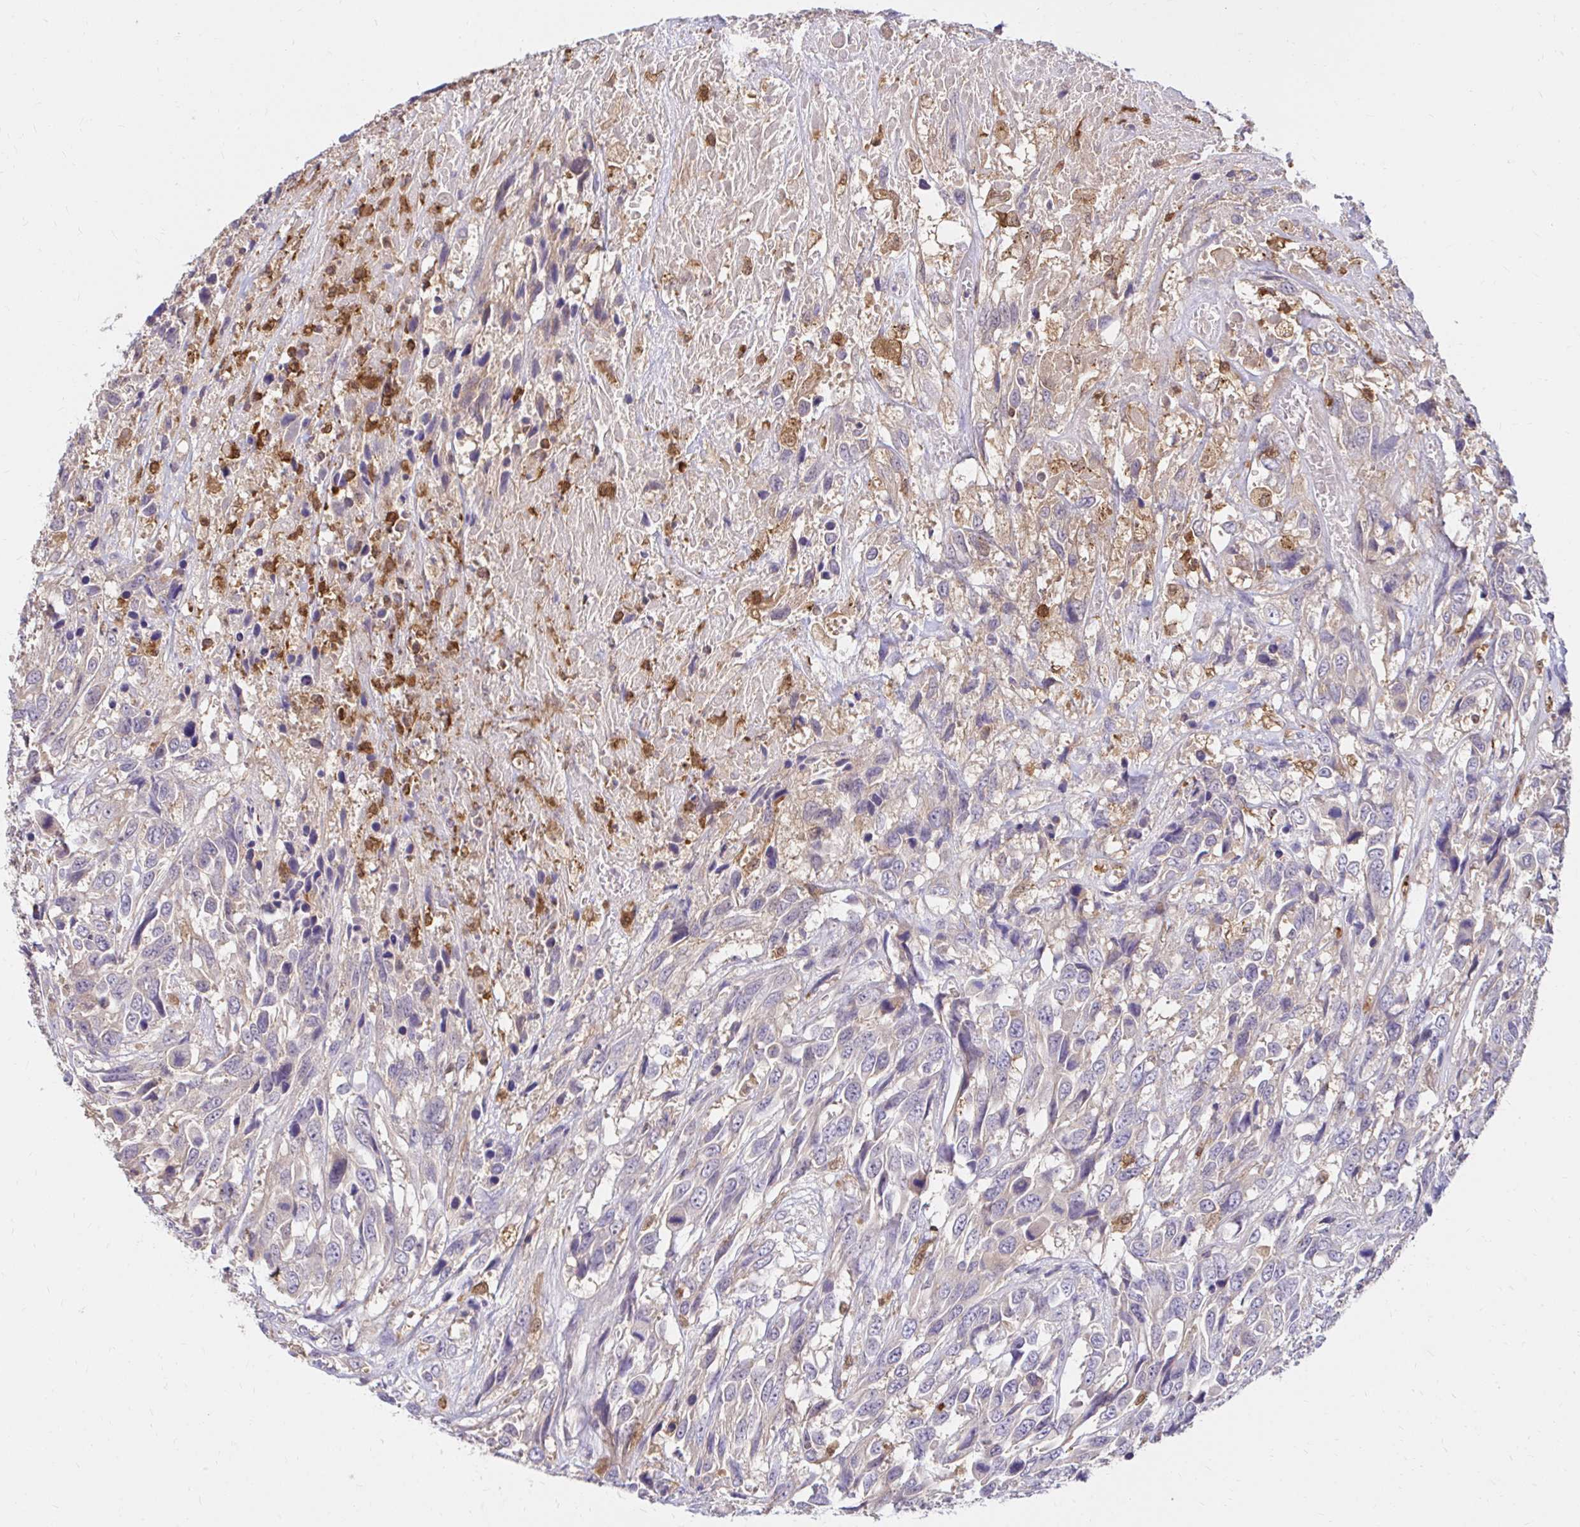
{"staining": {"intensity": "negative", "quantity": "none", "location": "none"}, "tissue": "urothelial cancer", "cell_type": "Tumor cells", "image_type": "cancer", "snomed": [{"axis": "morphology", "description": "Urothelial carcinoma, High grade"}, {"axis": "topography", "description": "Urinary bladder"}], "caption": "Tumor cells are negative for protein expression in human high-grade urothelial carcinoma.", "gene": "PYCARD", "patient": {"sex": "female", "age": 70}}